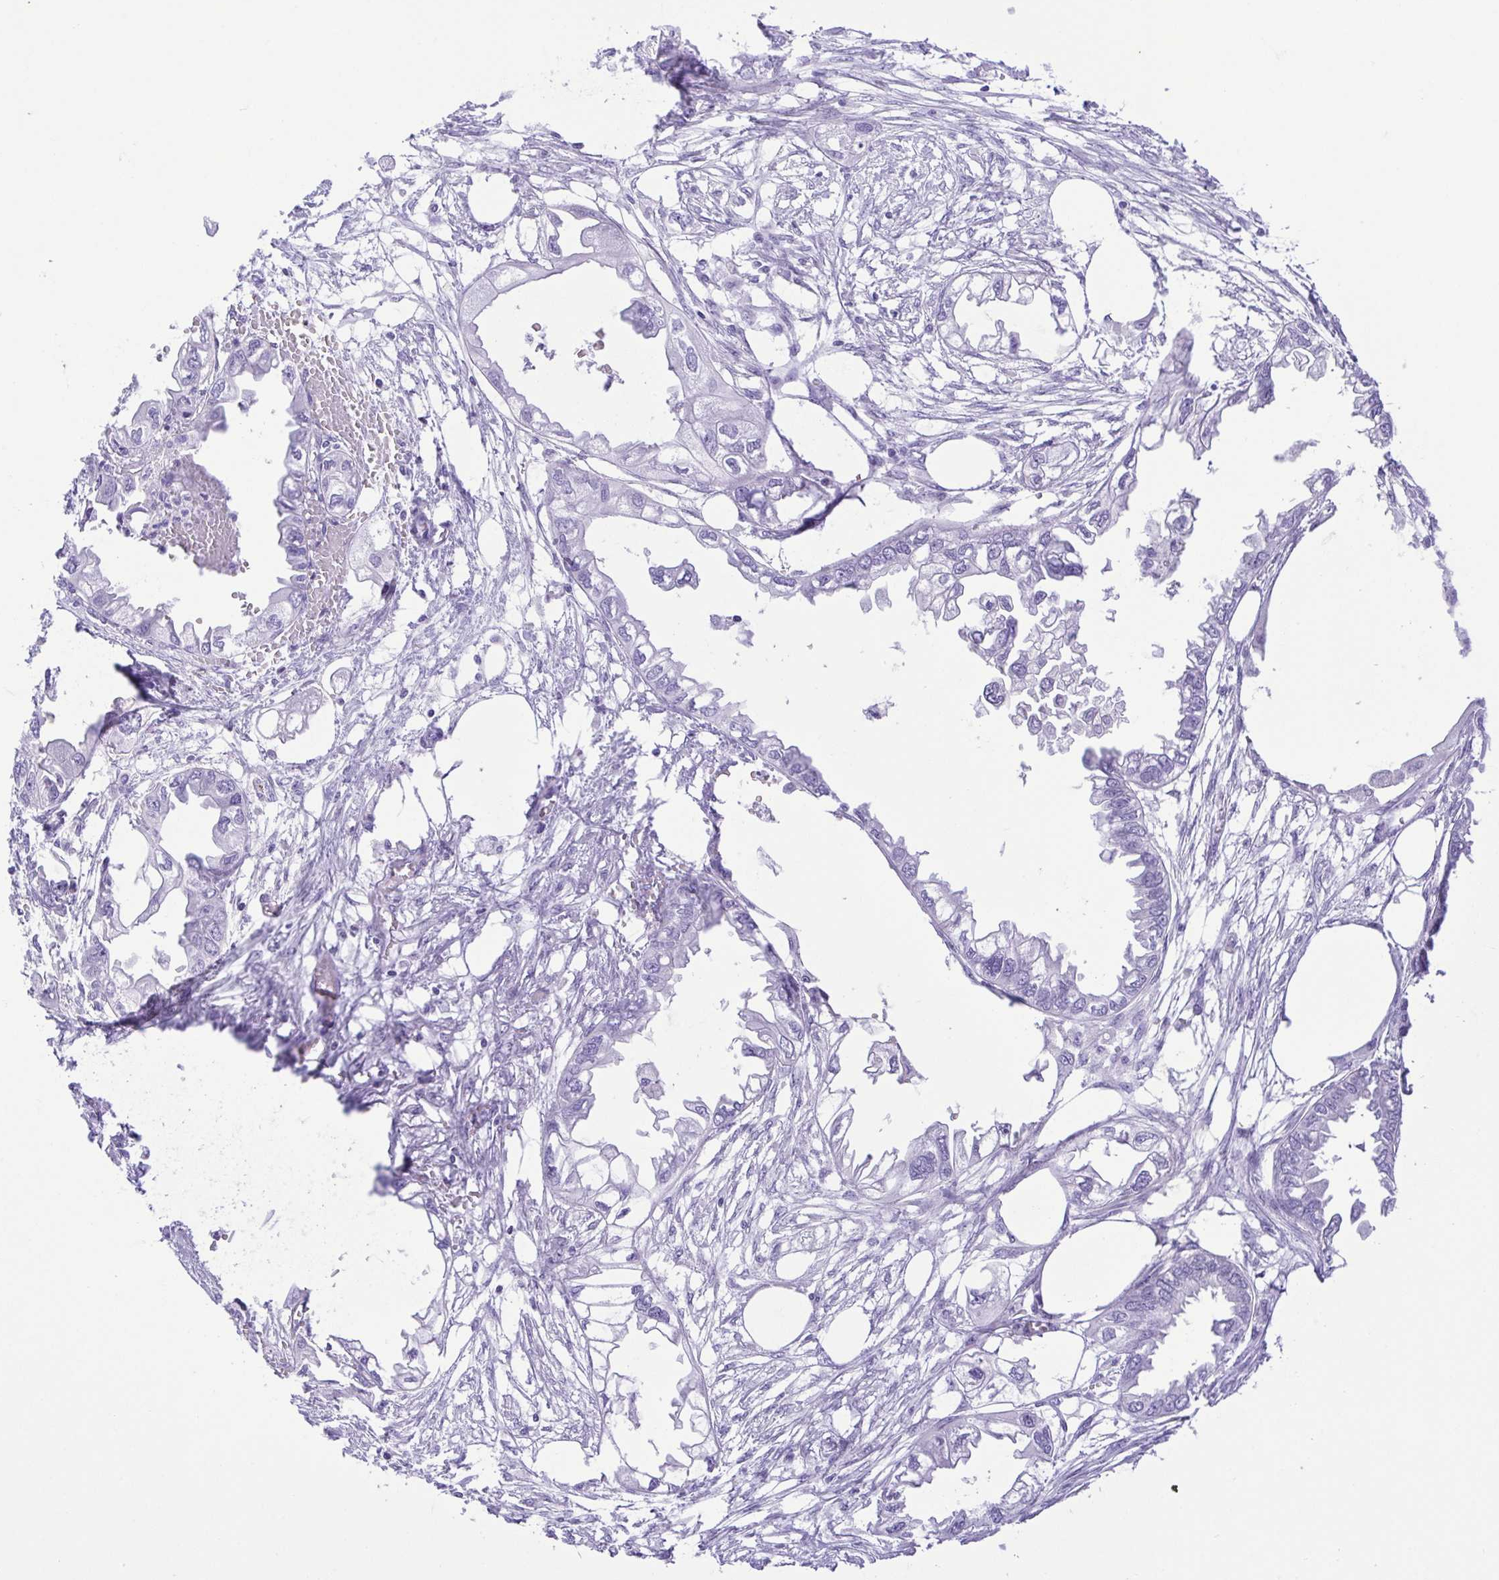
{"staining": {"intensity": "negative", "quantity": "none", "location": "none"}, "tissue": "endometrial cancer", "cell_type": "Tumor cells", "image_type": "cancer", "snomed": [{"axis": "morphology", "description": "Adenocarcinoma, NOS"}, {"axis": "morphology", "description": "Adenocarcinoma, metastatic, NOS"}, {"axis": "topography", "description": "Adipose tissue"}, {"axis": "topography", "description": "Endometrium"}], "caption": "Endometrial cancer was stained to show a protein in brown. There is no significant positivity in tumor cells.", "gene": "CDSN", "patient": {"sex": "female", "age": 67}}